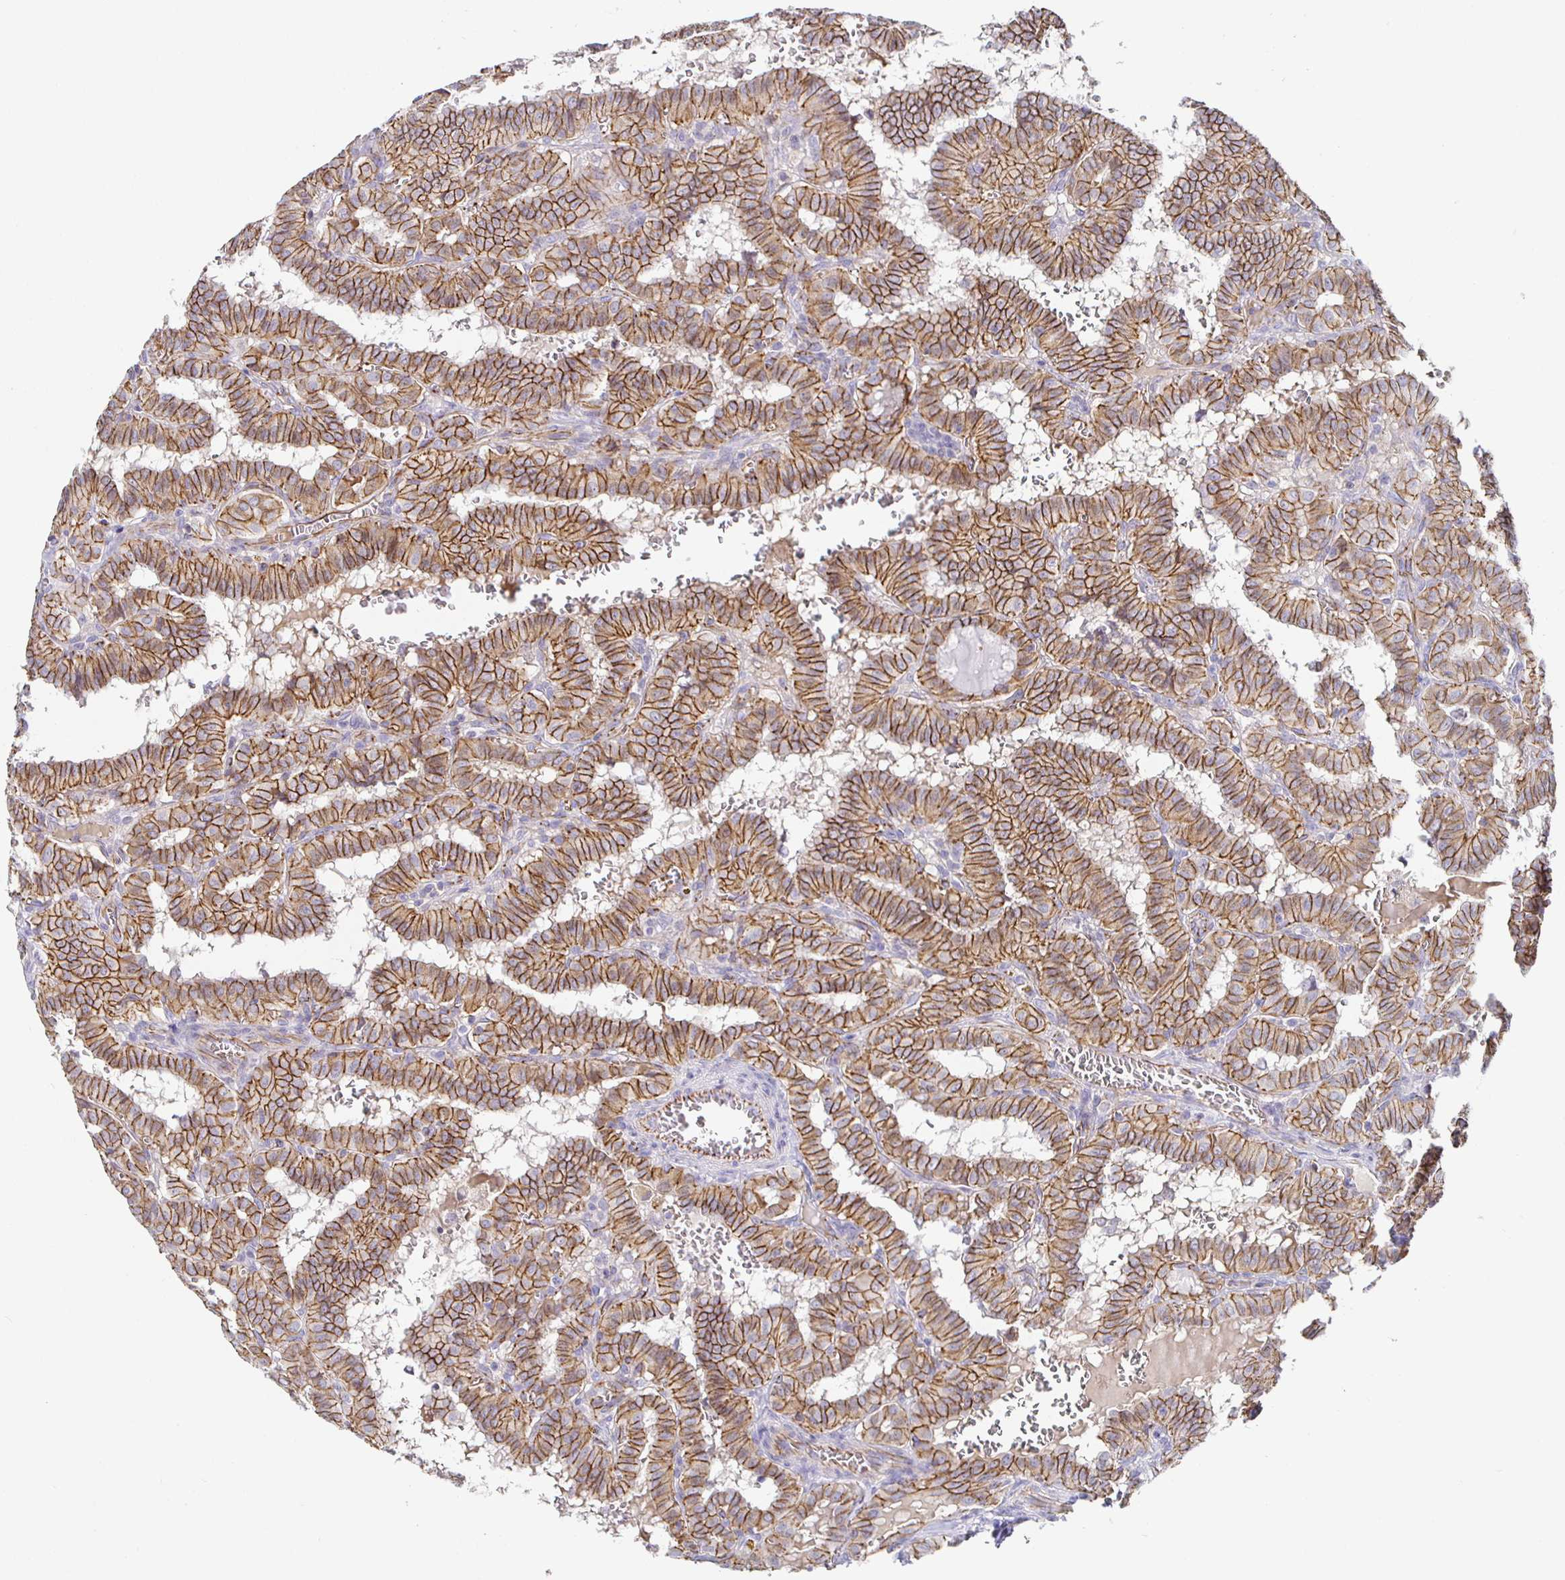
{"staining": {"intensity": "moderate", "quantity": ">75%", "location": "cytoplasmic/membranous"}, "tissue": "thyroid cancer", "cell_type": "Tumor cells", "image_type": "cancer", "snomed": [{"axis": "morphology", "description": "Papillary adenocarcinoma, NOS"}, {"axis": "topography", "description": "Thyroid gland"}], "caption": "This is an image of IHC staining of thyroid cancer, which shows moderate expression in the cytoplasmic/membranous of tumor cells.", "gene": "PIWIL3", "patient": {"sex": "female", "age": 21}}